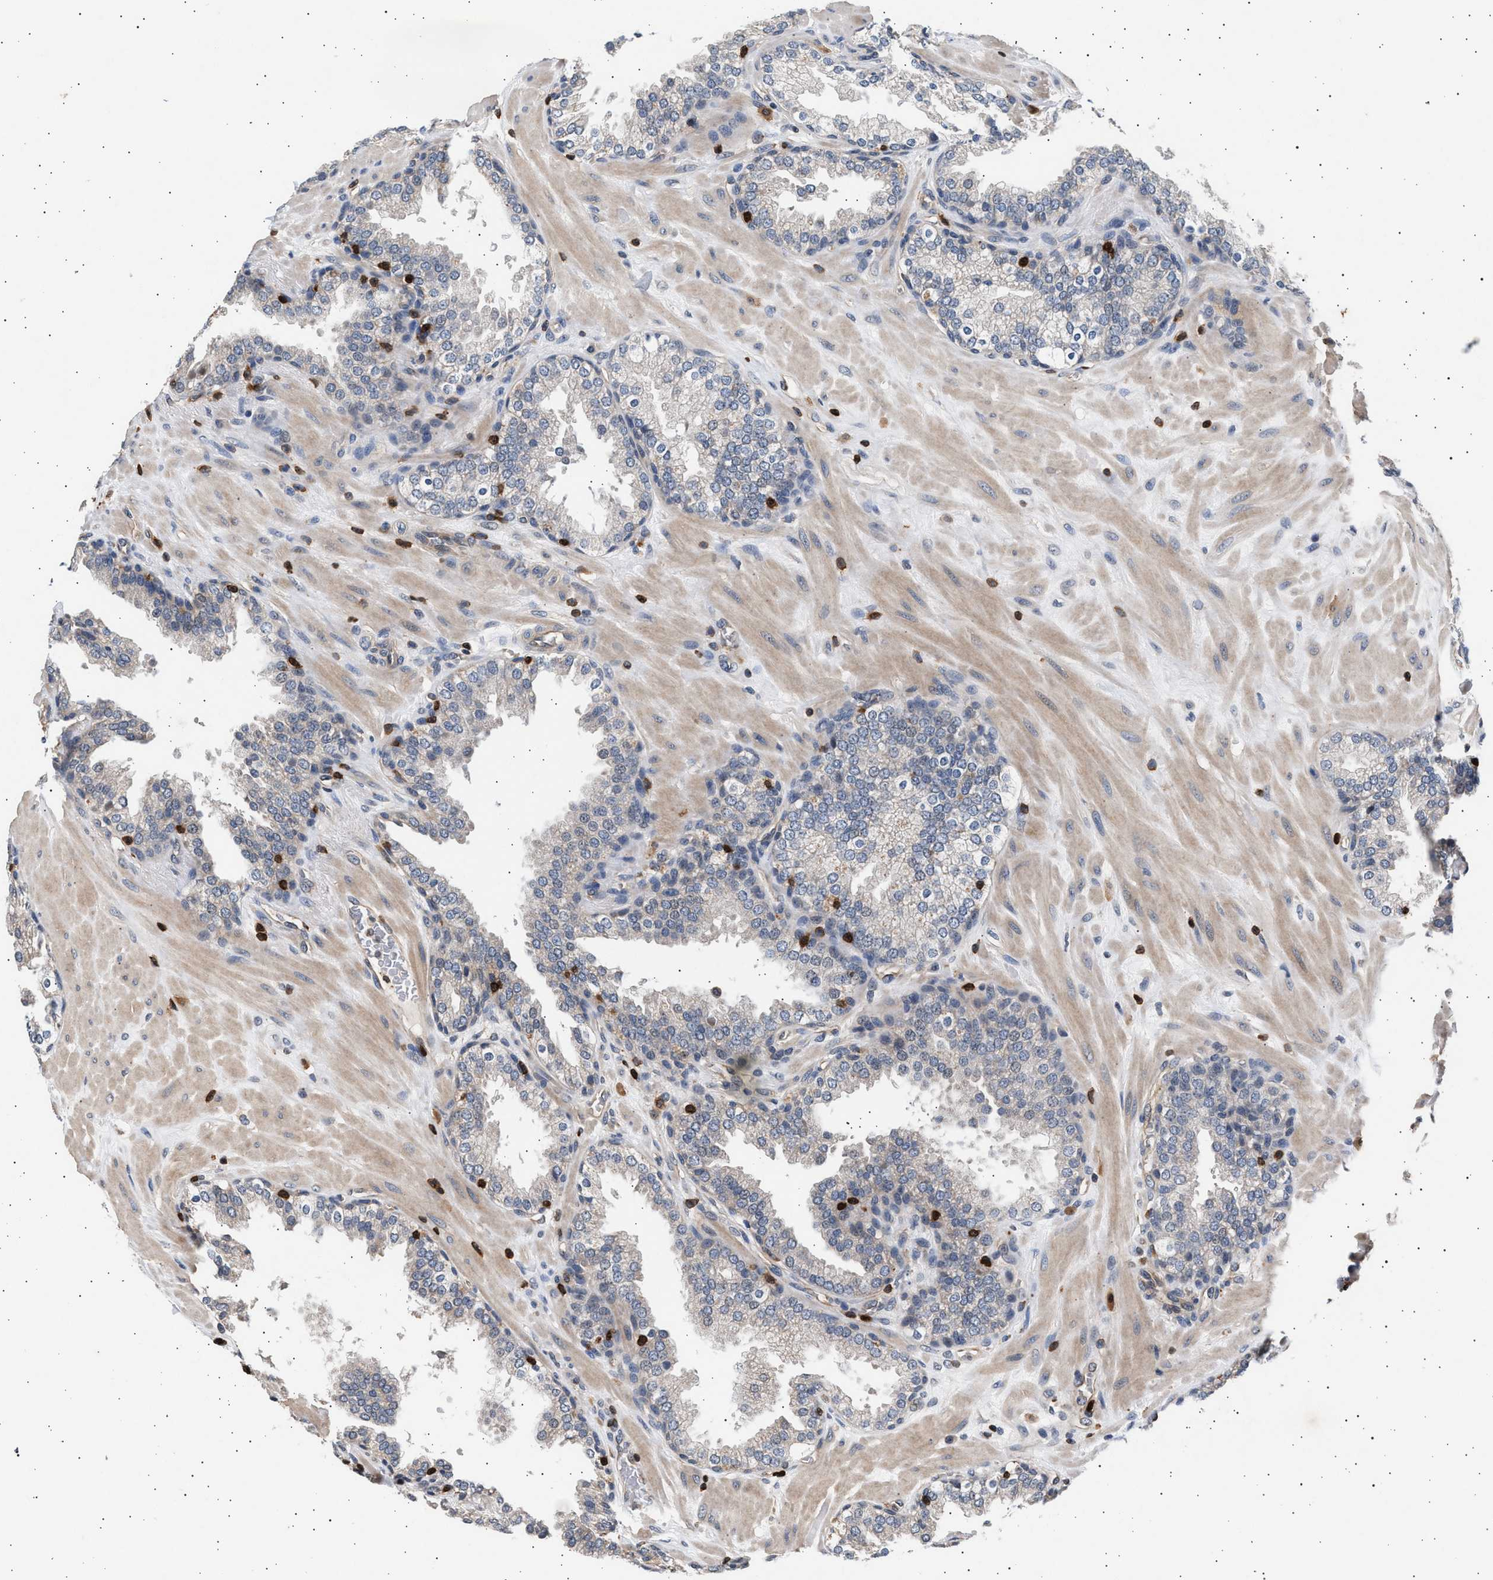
{"staining": {"intensity": "negative", "quantity": "none", "location": "none"}, "tissue": "prostate", "cell_type": "Glandular cells", "image_type": "normal", "snomed": [{"axis": "morphology", "description": "Normal tissue, NOS"}, {"axis": "topography", "description": "Prostate"}], "caption": "This is an immunohistochemistry (IHC) photomicrograph of benign human prostate. There is no positivity in glandular cells.", "gene": "GRAP2", "patient": {"sex": "male", "age": 51}}